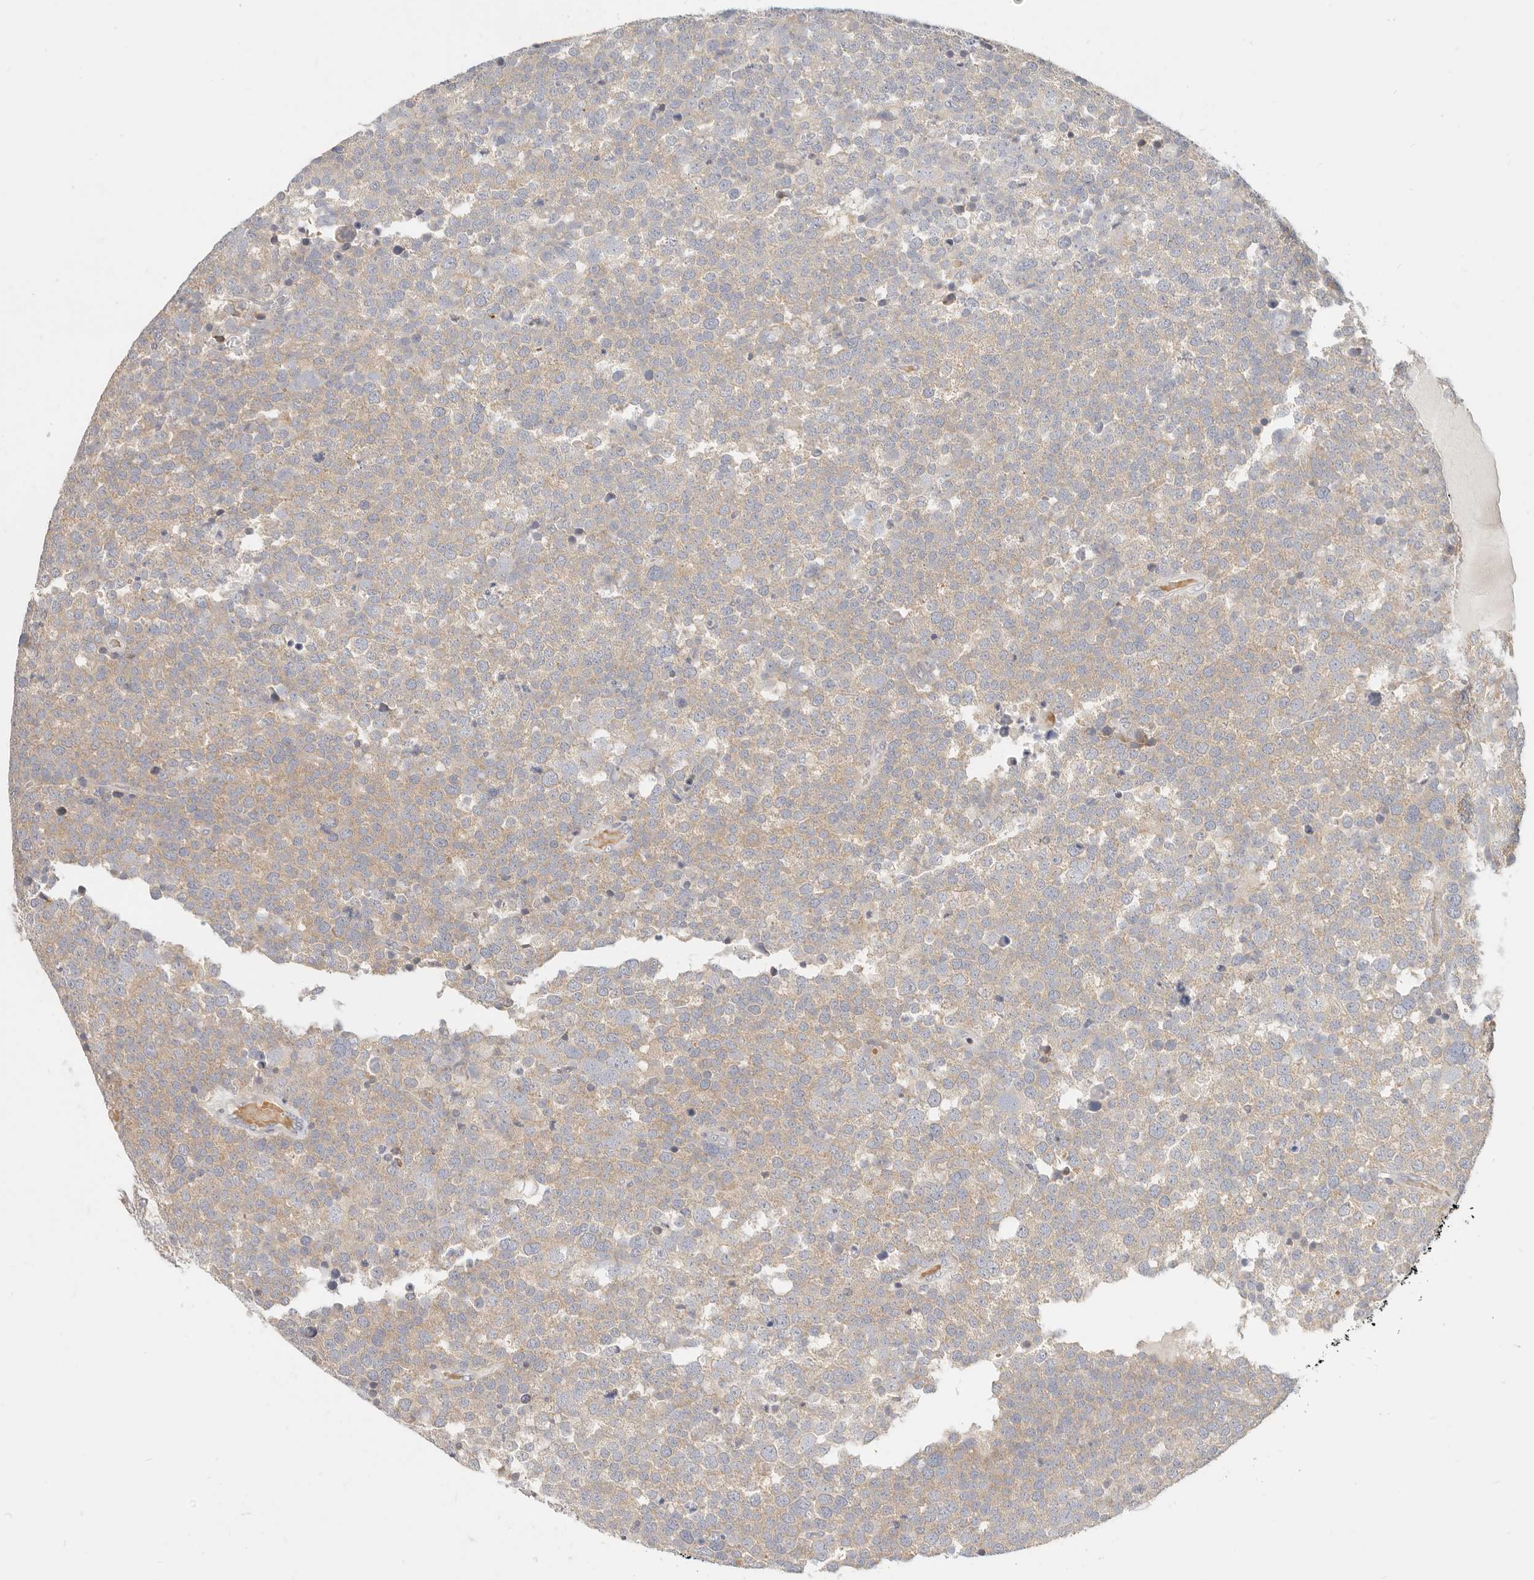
{"staining": {"intensity": "weak", "quantity": ">75%", "location": "cytoplasmic/membranous"}, "tissue": "testis cancer", "cell_type": "Tumor cells", "image_type": "cancer", "snomed": [{"axis": "morphology", "description": "Seminoma, NOS"}, {"axis": "topography", "description": "Testis"}], "caption": "Immunohistochemistry (IHC) of testis cancer (seminoma) exhibits low levels of weak cytoplasmic/membranous staining in approximately >75% of tumor cells. (DAB (3,3'-diaminobenzidine) = brown stain, brightfield microscopy at high magnification).", "gene": "LTB4R2", "patient": {"sex": "male", "age": 71}}